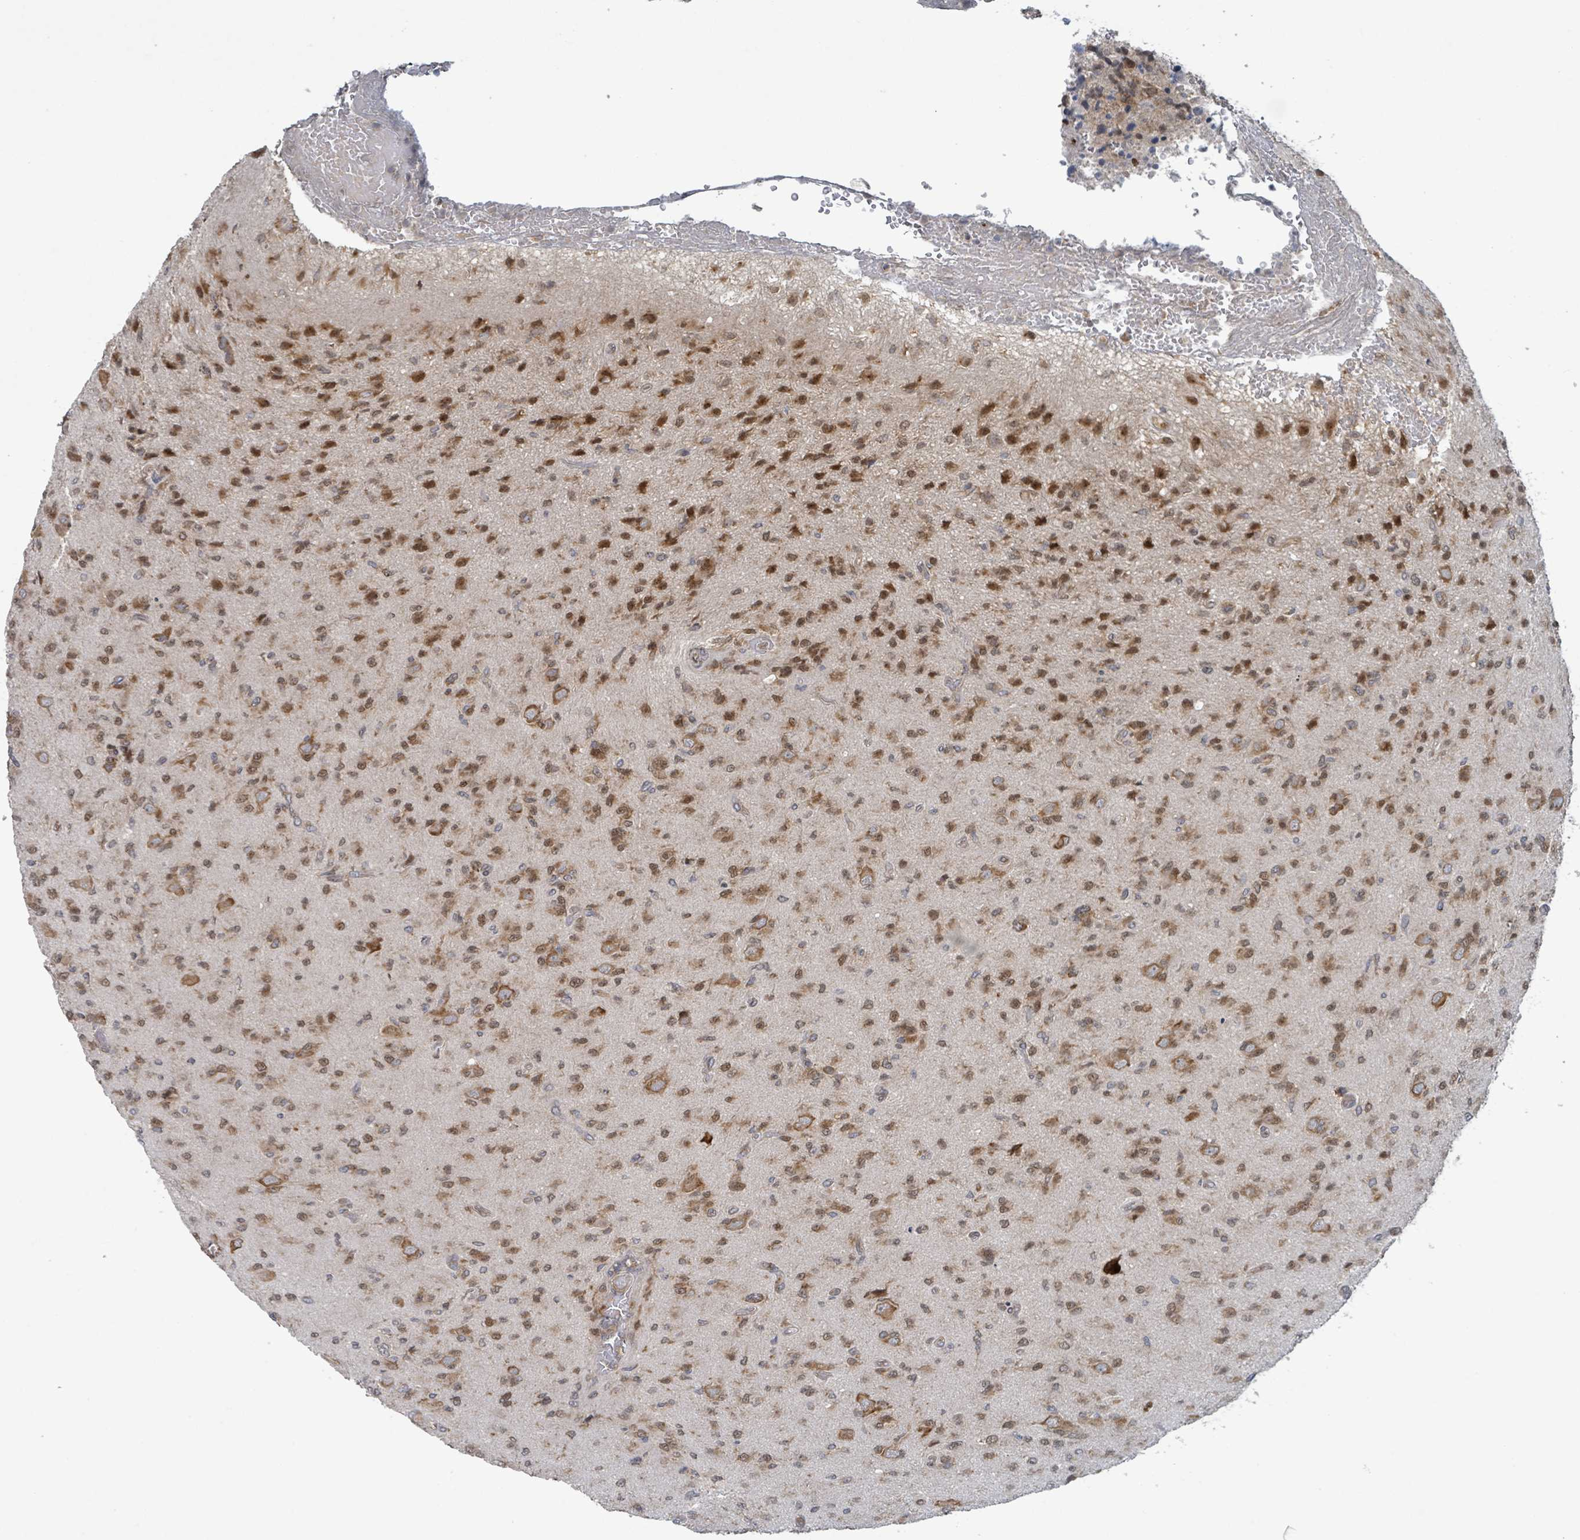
{"staining": {"intensity": "strong", "quantity": ">75%", "location": "cytoplasmic/membranous"}, "tissue": "glioma", "cell_type": "Tumor cells", "image_type": "cancer", "snomed": [{"axis": "morphology", "description": "Glioma, malignant, High grade"}, {"axis": "topography", "description": "Brain"}], "caption": "Immunohistochemistry of human glioma reveals high levels of strong cytoplasmic/membranous positivity in approximately >75% of tumor cells. Immunohistochemistry (ihc) stains the protein of interest in brown and the nuclei are stained blue.", "gene": "OR51E1", "patient": {"sex": "male", "age": 36}}